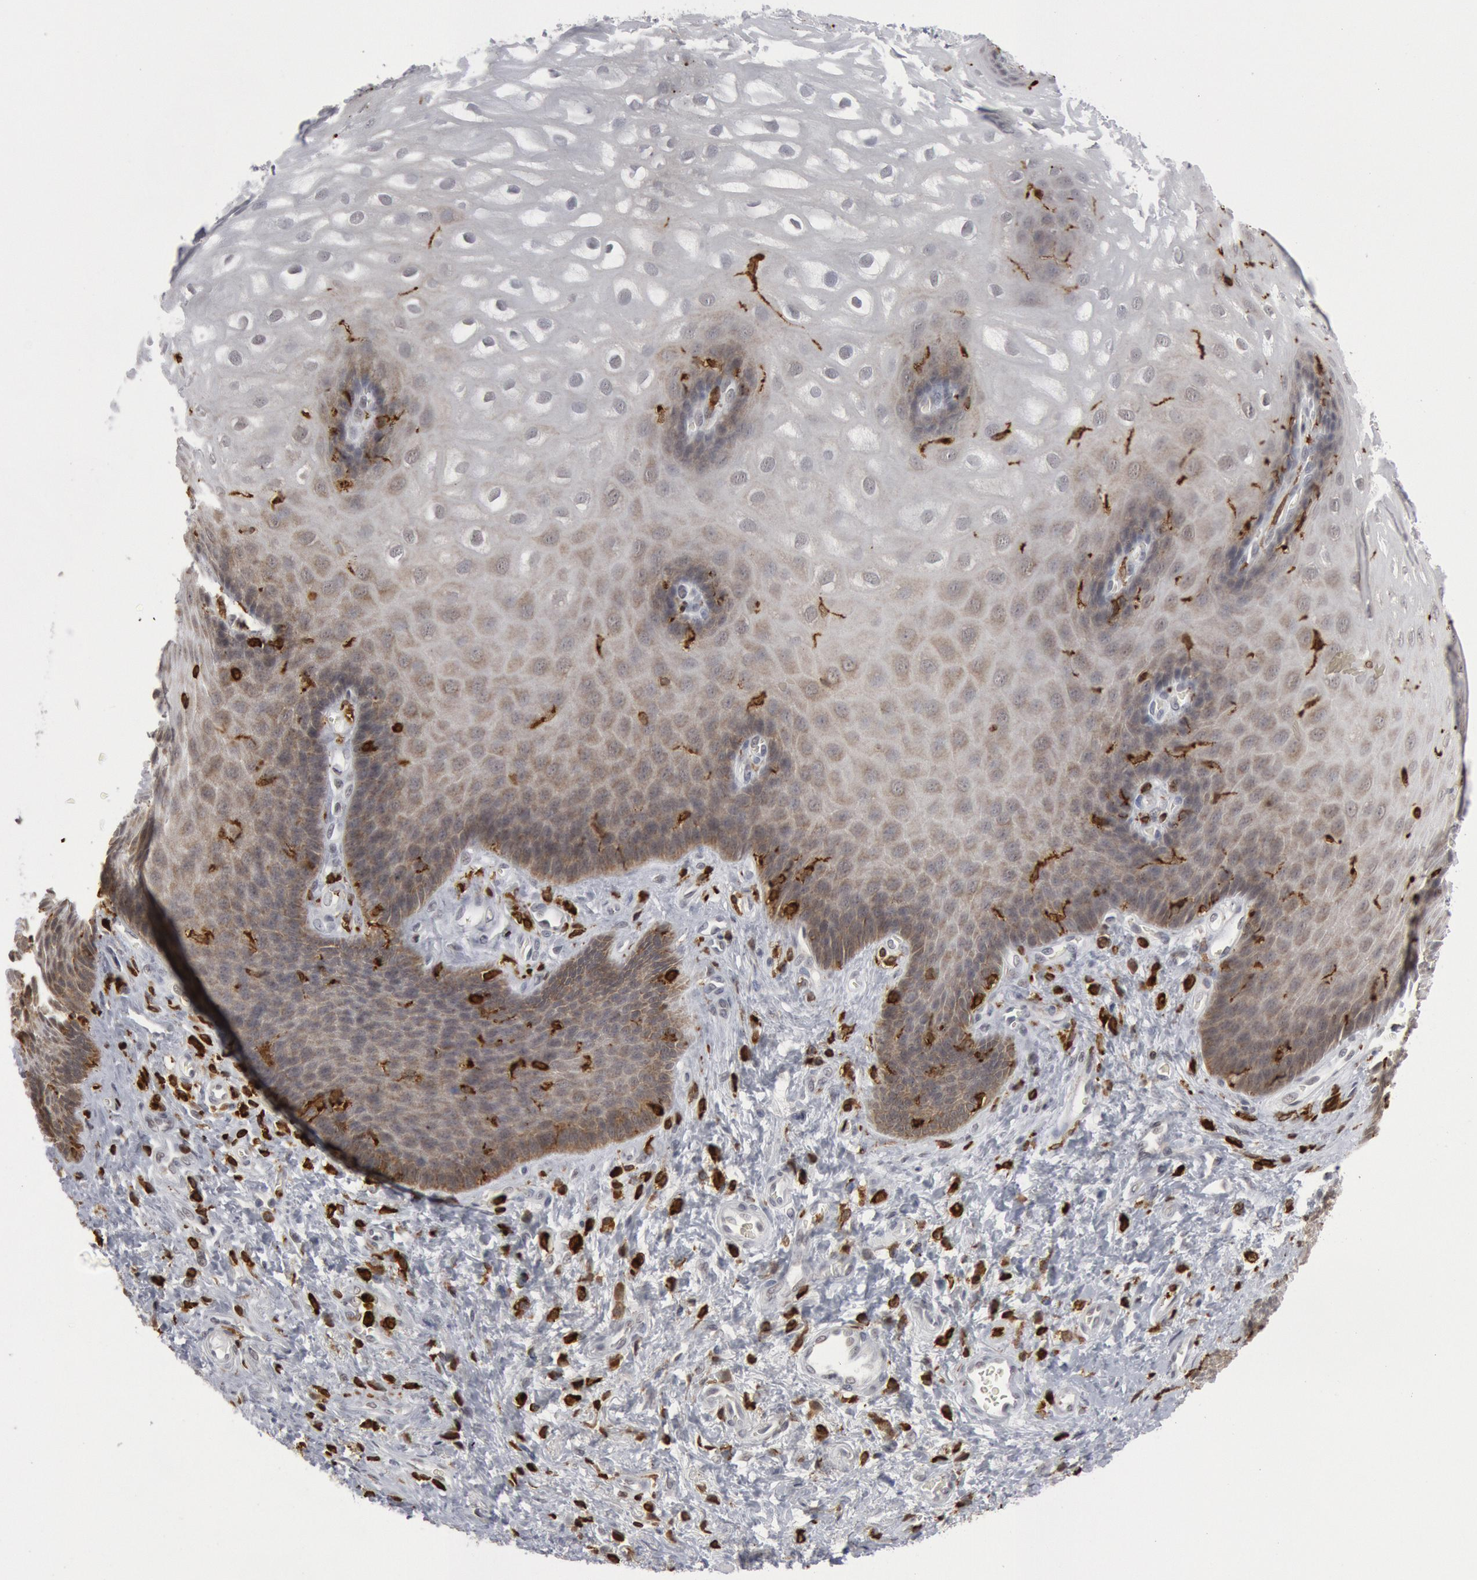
{"staining": {"intensity": "negative", "quantity": "none", "location": "none"}, "tissue": "esophagus", "cell_type": "Squamous epithelial cells", "image_type": "normal", "snomed": [{"axis": "morphology", "description": "Normal tissue, NOS"}, {"axis": "morphology", "description": "Adenocarcinoma, NOS"}, {"axis": "topography", "description": "Esophagus"}, {"axis": "topography", "description": "Stomach"}], "caption": "High magnification brightfield microscopy of normal esophagus stained with DAB (brown) and counterstained with hematoxylin (blue): squamous epithelial cells show no significant expression. (DAB immunohistochemistry (IHC) visualized using brightfield microscopy, high magnification).", "gene": "PTPN6", "patient": {"sex": "male", "age": 62}}